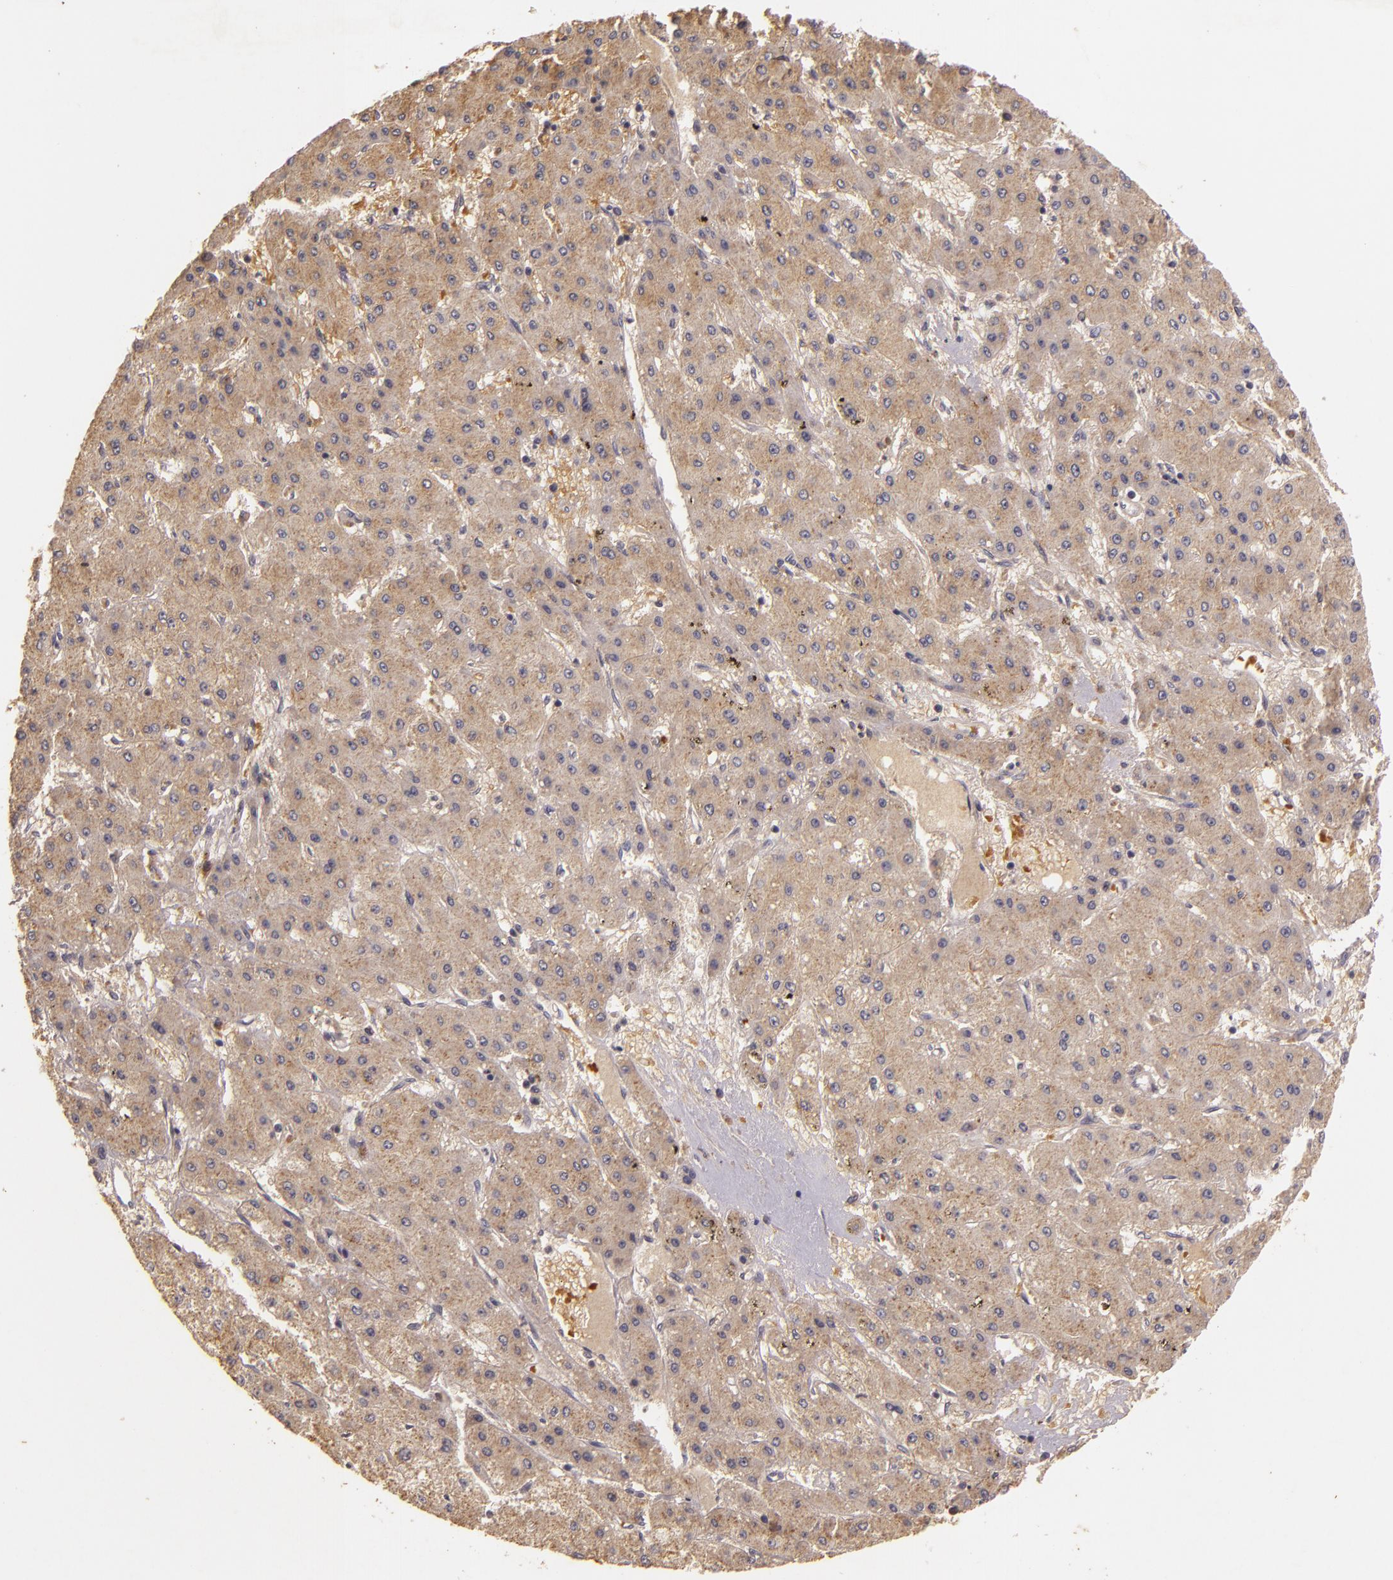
{"staining": {"intensity": "weak", "quantity": "25%-75%", "location": "cytoplasmic/membranous"}, "tissue": "liver cancer", "cell_type": "Tumor cells", "image_type": "cancer", "snomed": [{"axis": "morphology", "description": "Carcinoma, Hepatocellular, NOS"}, {"axis": "topography", "description": "Liver"}], "caption": "Liver cancer (hepatocellular carcinoma) tissue reveals weak cytoplasmic/membranous positivity in approximately 25%-75% of tumor cells, visualized by immunohistochemistry.", "gene": "TFF1", "patient": {"sex": "female", "age": 52}}